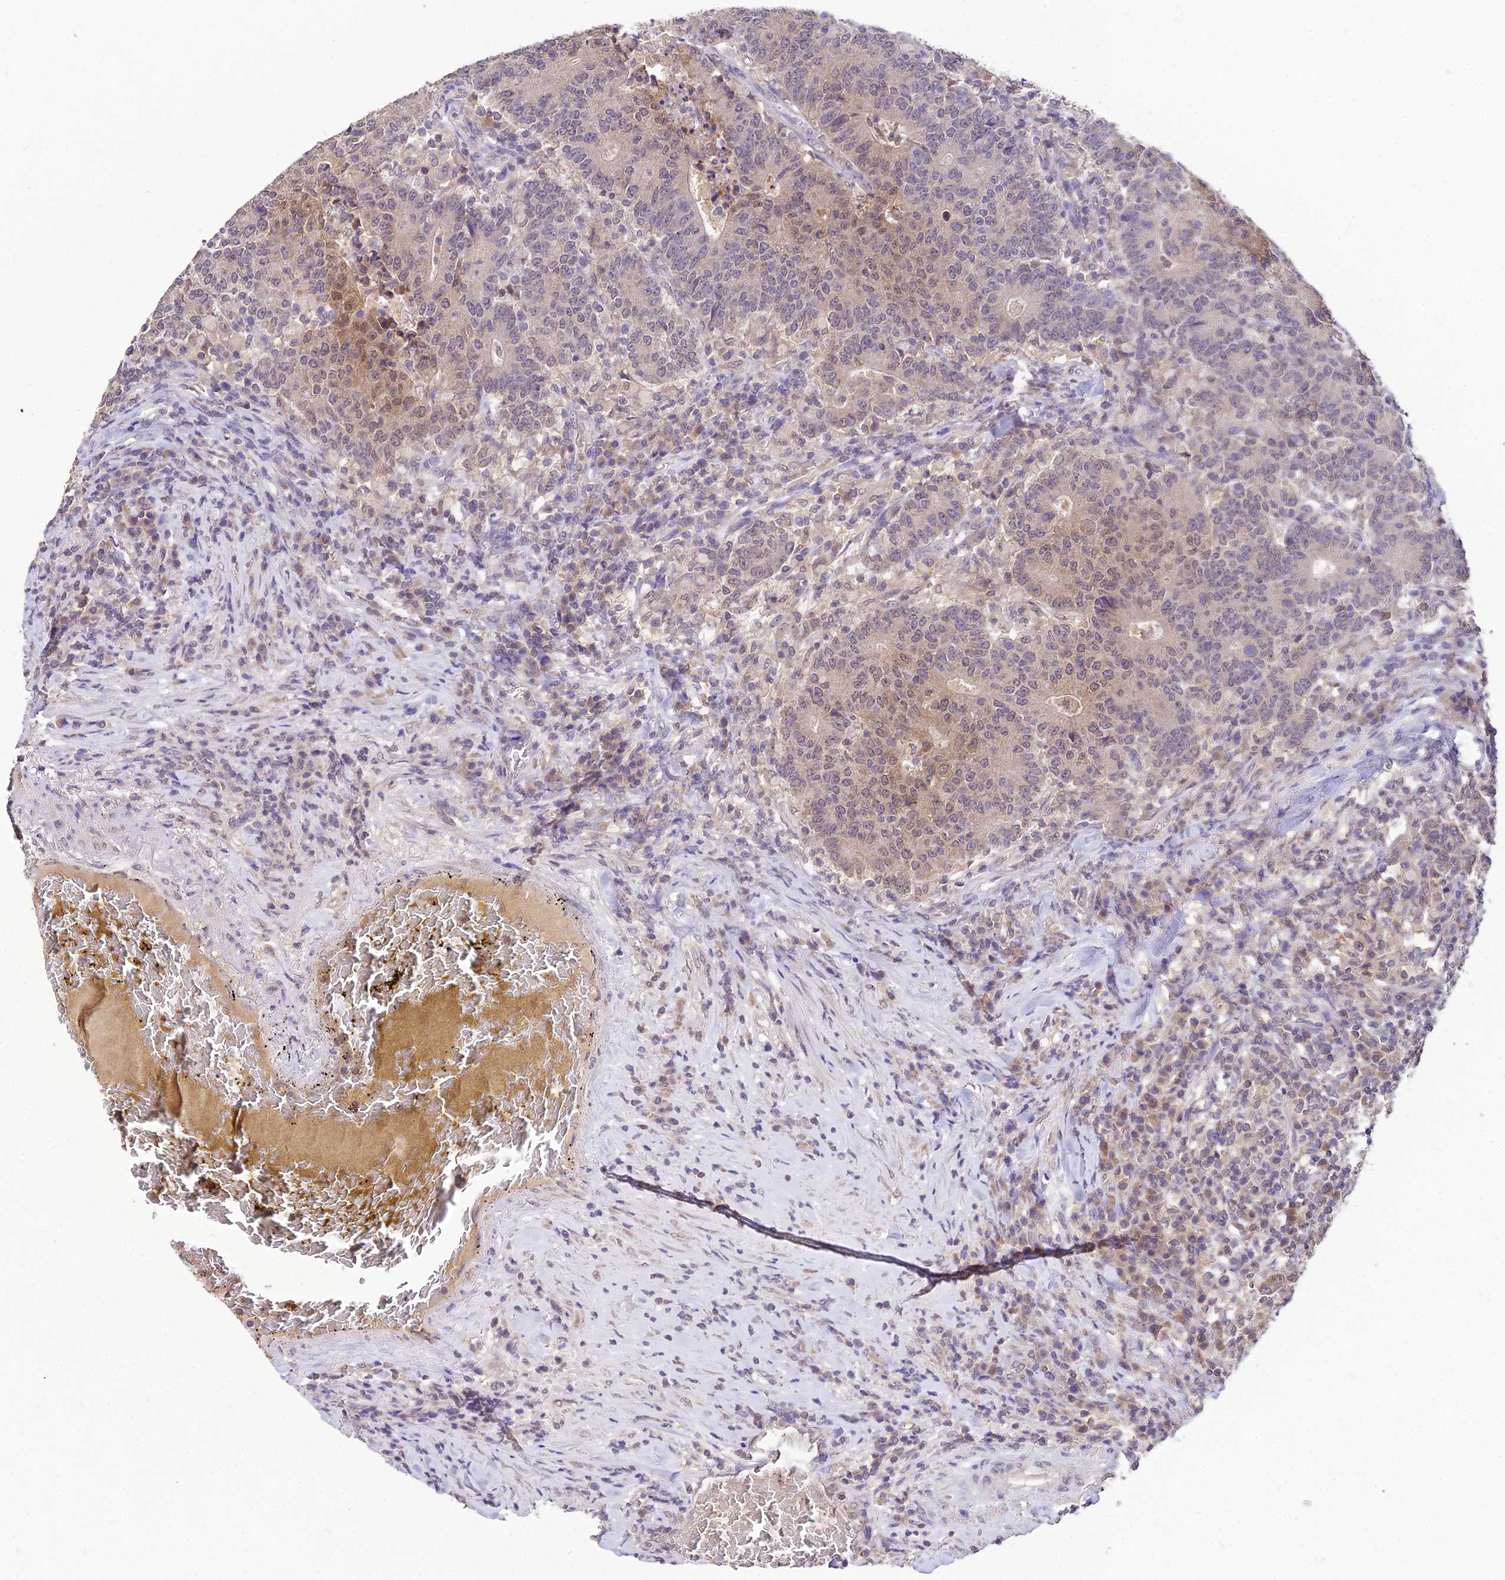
{"staining": {"intensity": "weak", "quantity": "25%-75%", "location": "nuclear"}, "tissue": "colorectal cancer", "cell_type": "Tumor cells", "image_type": "cancer", "snomed": [{"axis": "morphology", "description": "Adenocarcinoma, NOS"}, {"axis": "topography", "description": "Colon"}], "caption": "Immunohistochemical staining of human adenocarcinoma (colorectal) shows weak nuclear protein staining in about 25%-75% of tumor cells. (DAB IHC with brightfield microscopy, high magnification).", "gene": "PGK1", "patient": {"sex": "female", "age": 75}}